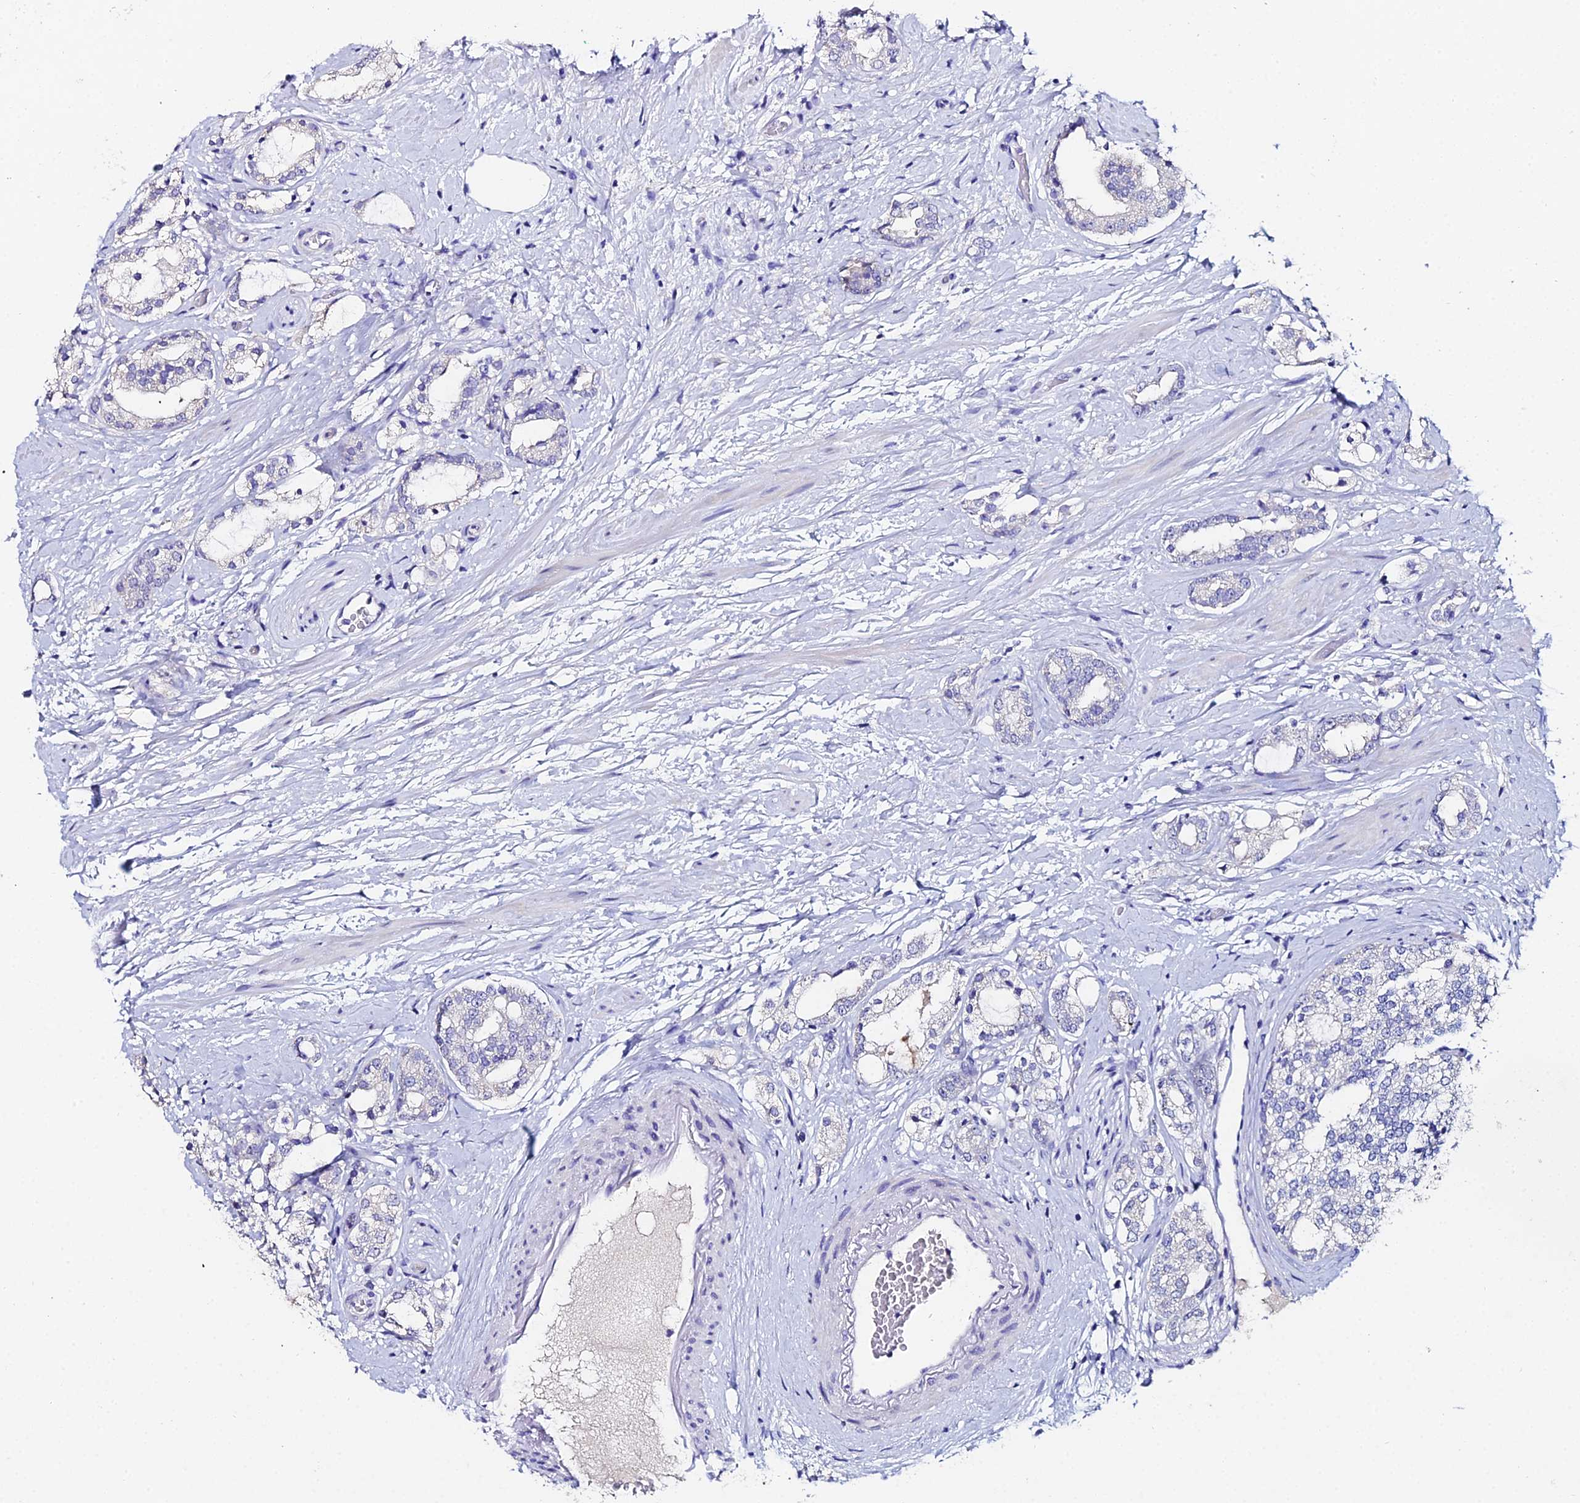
{"staining": {"intensity": "negative", "quantity": "none", "location": "none"}, "tissue": "prostate cancer", "cell_type": "Tumor cells", "image_type": "cancer", "snomed": [{"axis": "morphology", "description": "Adenocarcinoma, High grade"}, {"axis": "topography", "description": "Prostate"}], "caption": "IHC image of neoplastic tissue: prostate cancer (high-grade adenocarcinoma) stained with DAB exhibits no significant protein expression in tumor cells.", "gene": "ESRRG", "patient": {"sex": "male", "age": 64}}